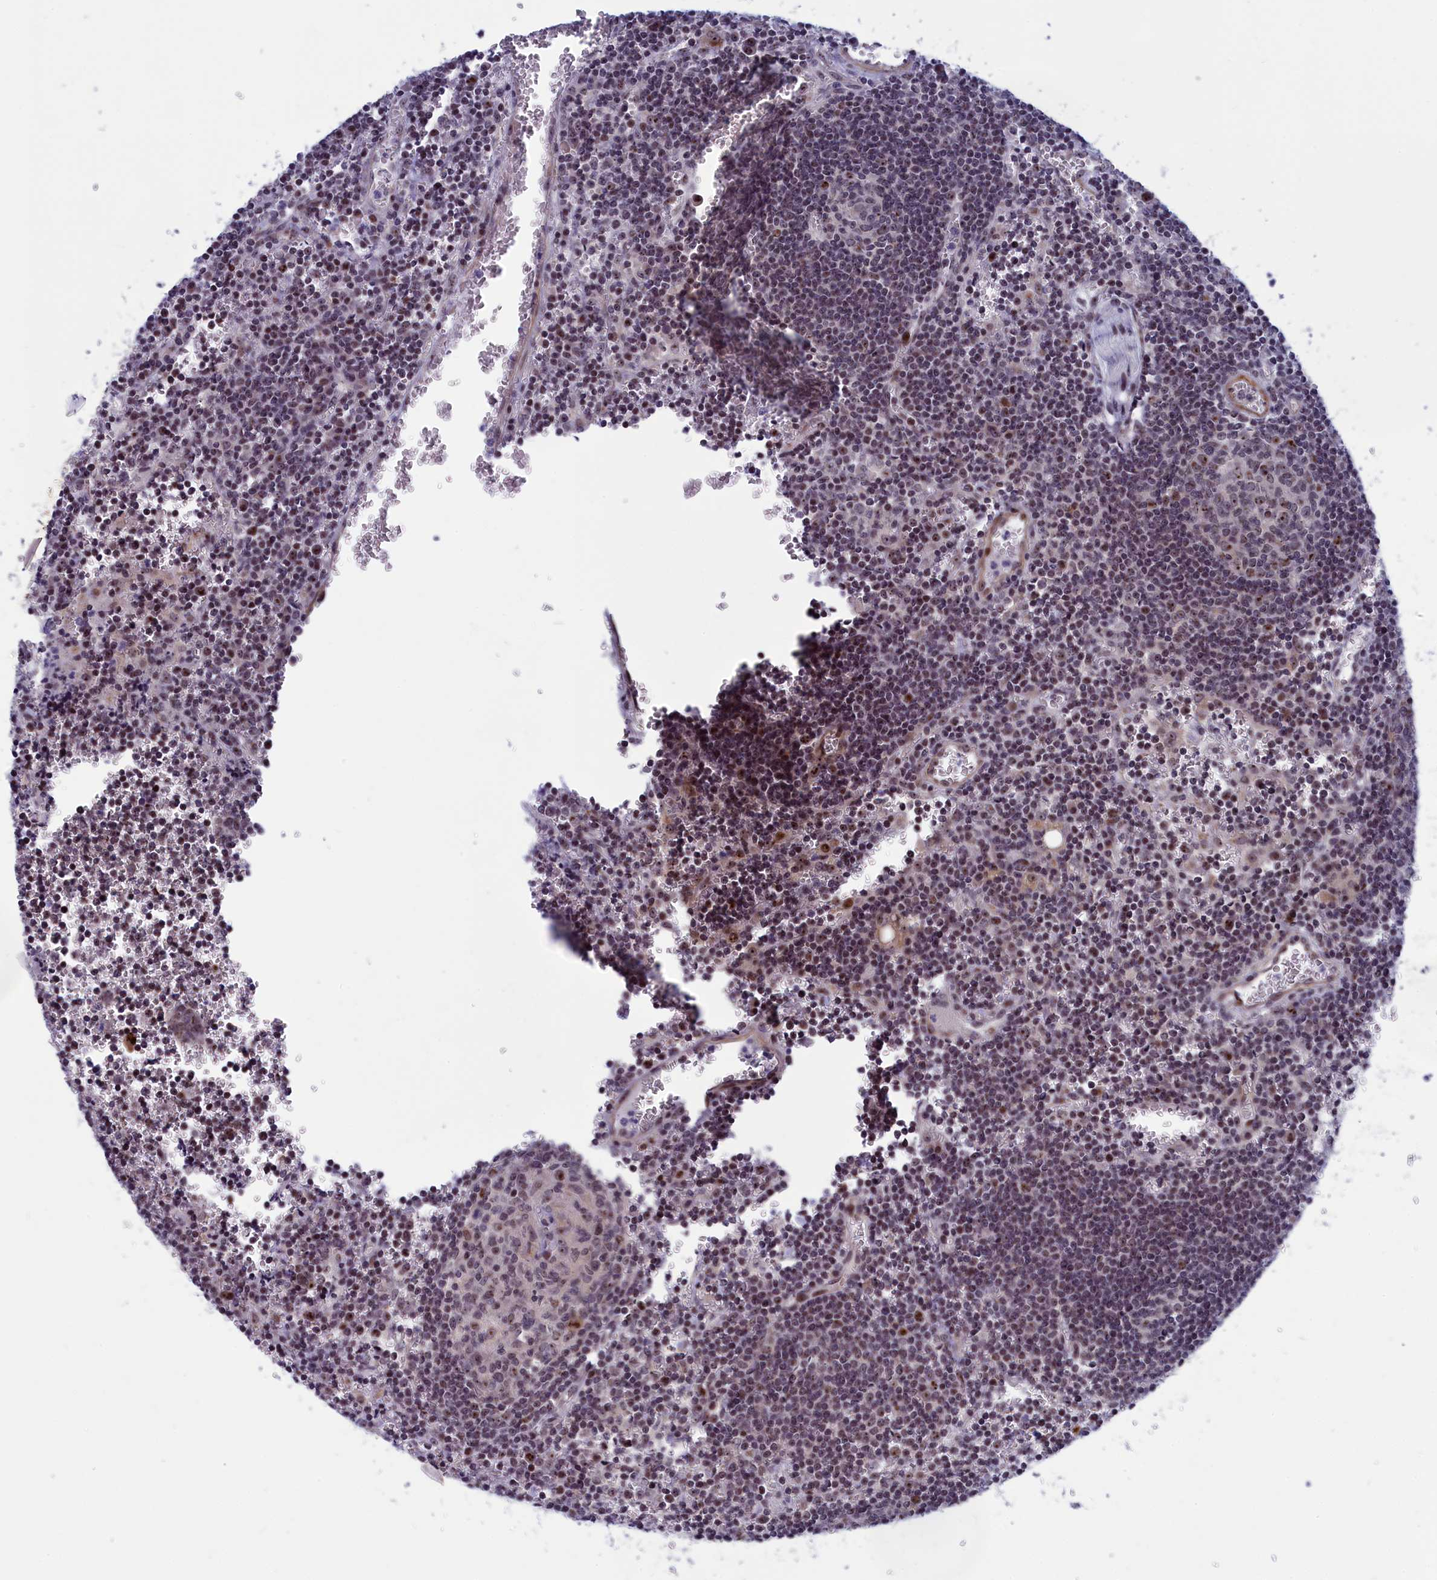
{"staining": {"intensity": "strong", "quantity": "<25%", "location": "cytoplasmic/membranous"}, "tissue": "lymph node", "cell_type": "Germinal center cells", "image_type": "normal", "snomed": [{"axis": "morphology", "description": "Normal tissue, NOS"}, {"axis": "topography", "description": "Lymph node"}], "caption": "The micrograph shows immunohistochemical staining of normal lymph node. There is strong cytoplasmic/membranous staining is identified in about <25% of germinal center cells.", "gene": "PPAN", "patient": {"sex": "female", "age": 73}}